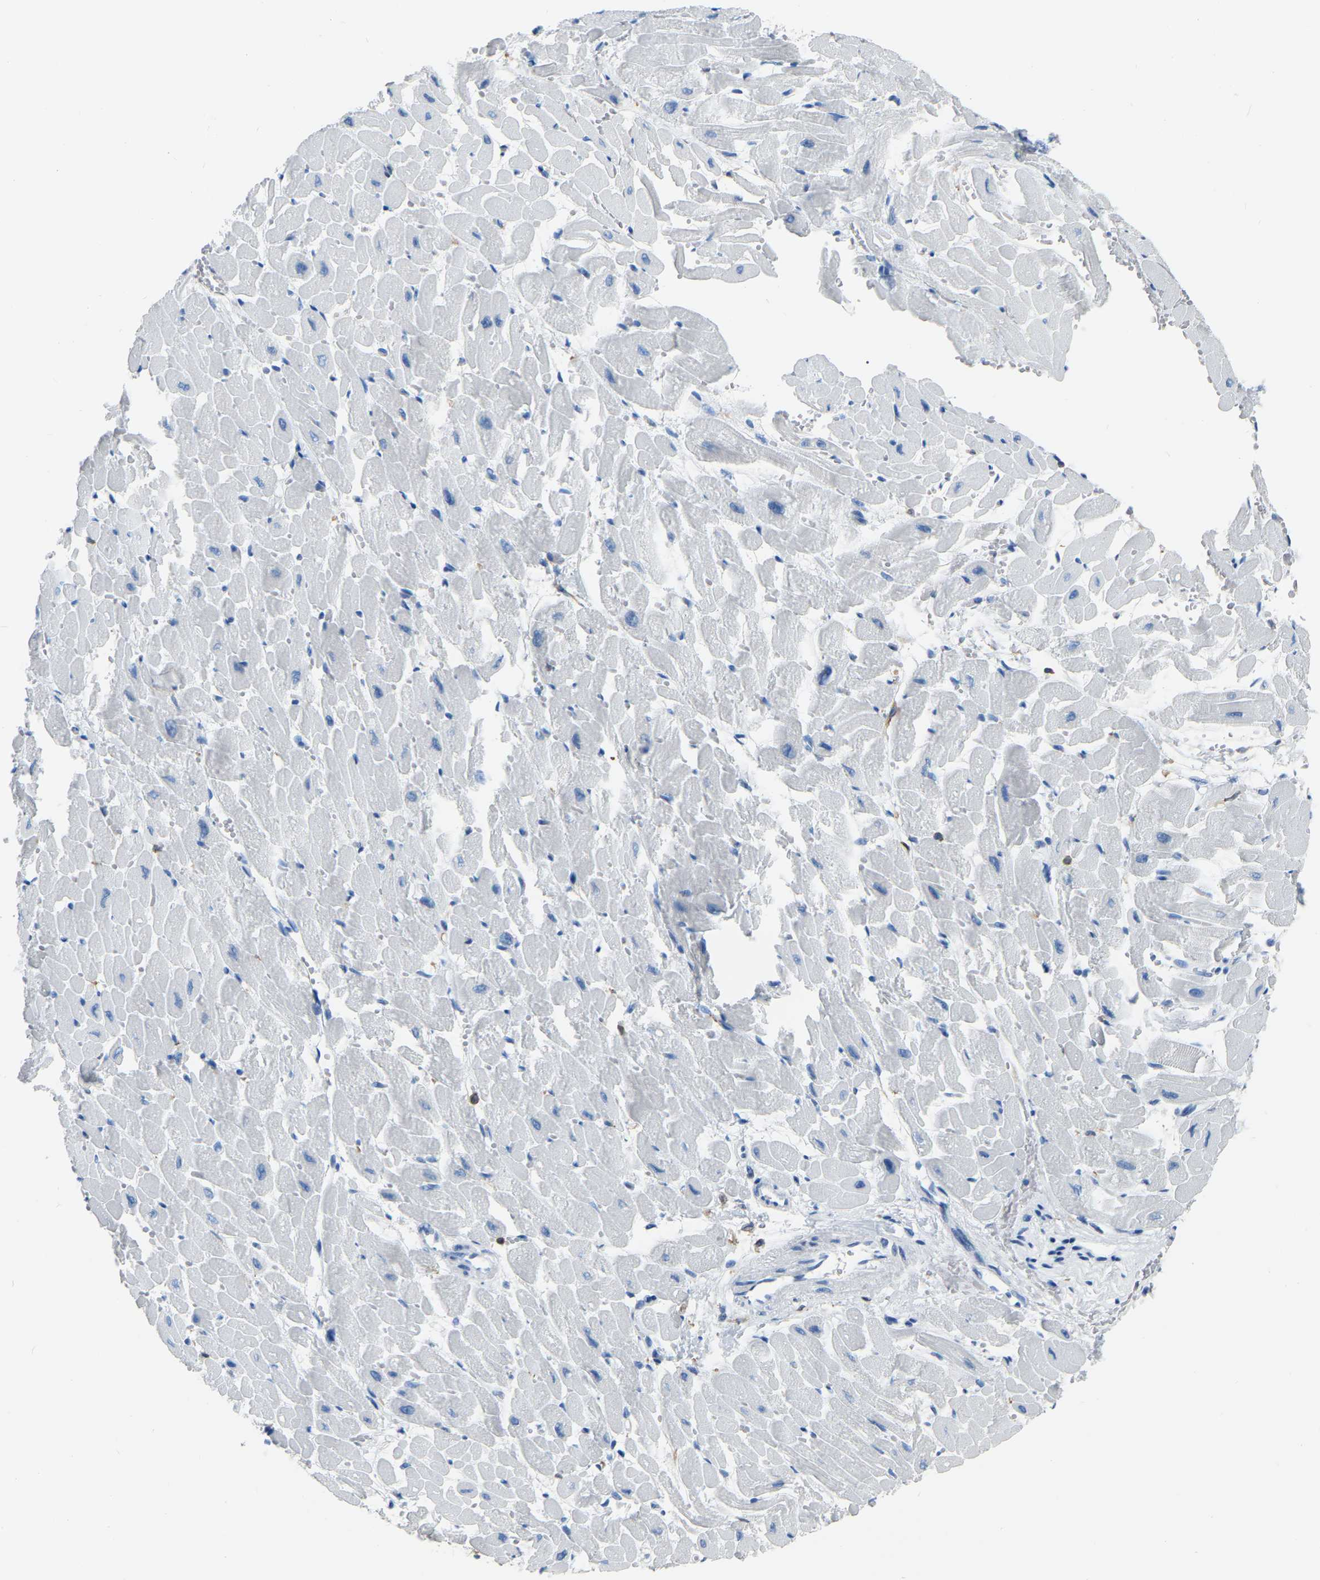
{"staining": {"intensity": "negative", "quantity": "none", "location": "none"}, "tissue": "heart muscle", "cell_type": "Cardiomyocytes", "image_type": "normal", "snomed": [{"axis": "morphology", "description": "Normal tissue, NOS"}, {"axis": "topography", "description": "Heart"}], "caption": "Immunohistochemical staining of normal human heart muscle exhibits no significant expression in cardiomyocytes.", "gene": "ARHGAP45", "patient": {"sex": "male", "age": 45}}